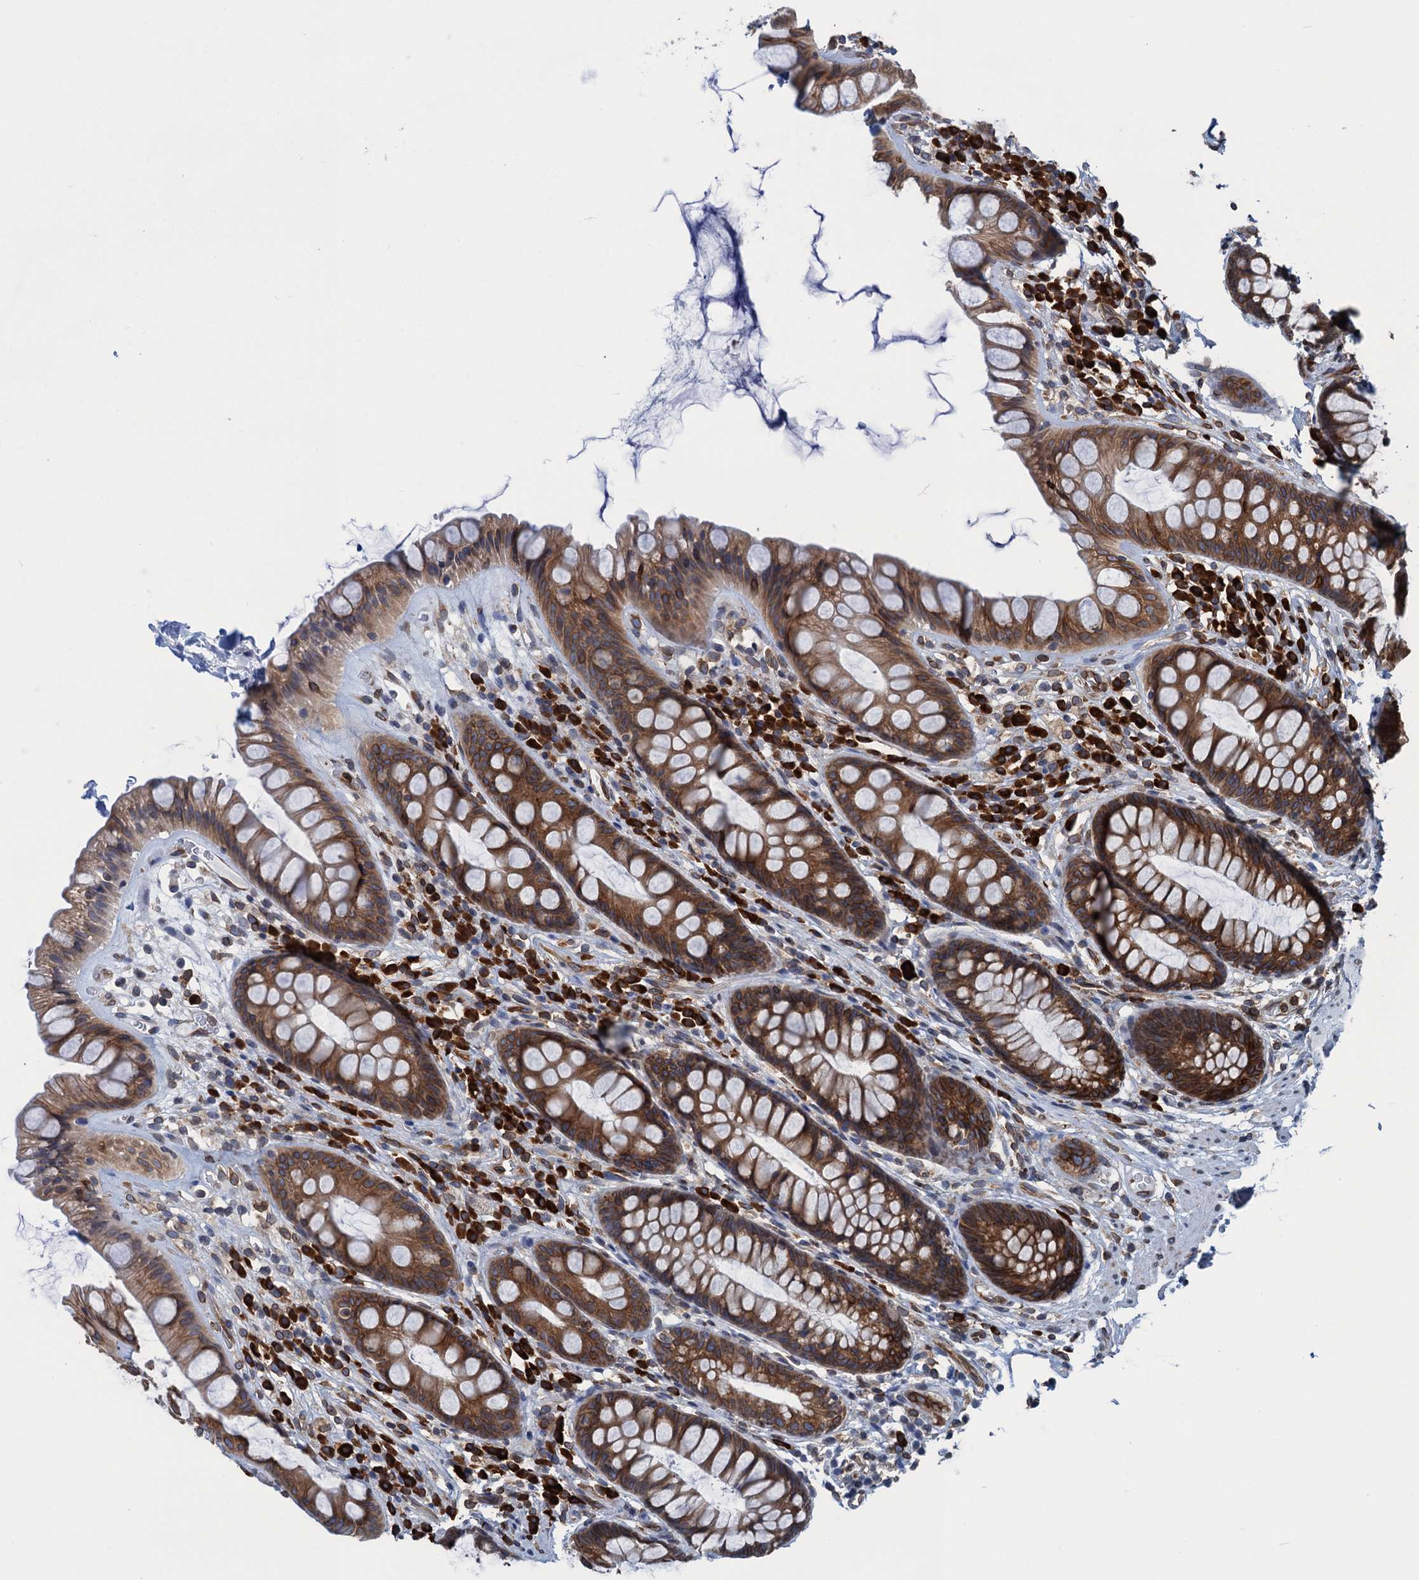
{"staining": {"intensity": "moderate", "quantity": ">75%", "location": "cytoplasmic/membranous"}, "tissue": "rectum", "cell_type": "Glandular cells", "image_type": "normal", "snomed": [{"axis": "morphology", "description": "Normal tissue, NOS"}, {"axis": "topography", "description": "Rectum"}], "caption": "Brown immunohistochemical staining in benign rectum displays moderate cytoplasmic/membranous expression in approximately >75% of glandular cells.", "gene": "TMEM205", "patient": {"sex": "male", "age": 74}}